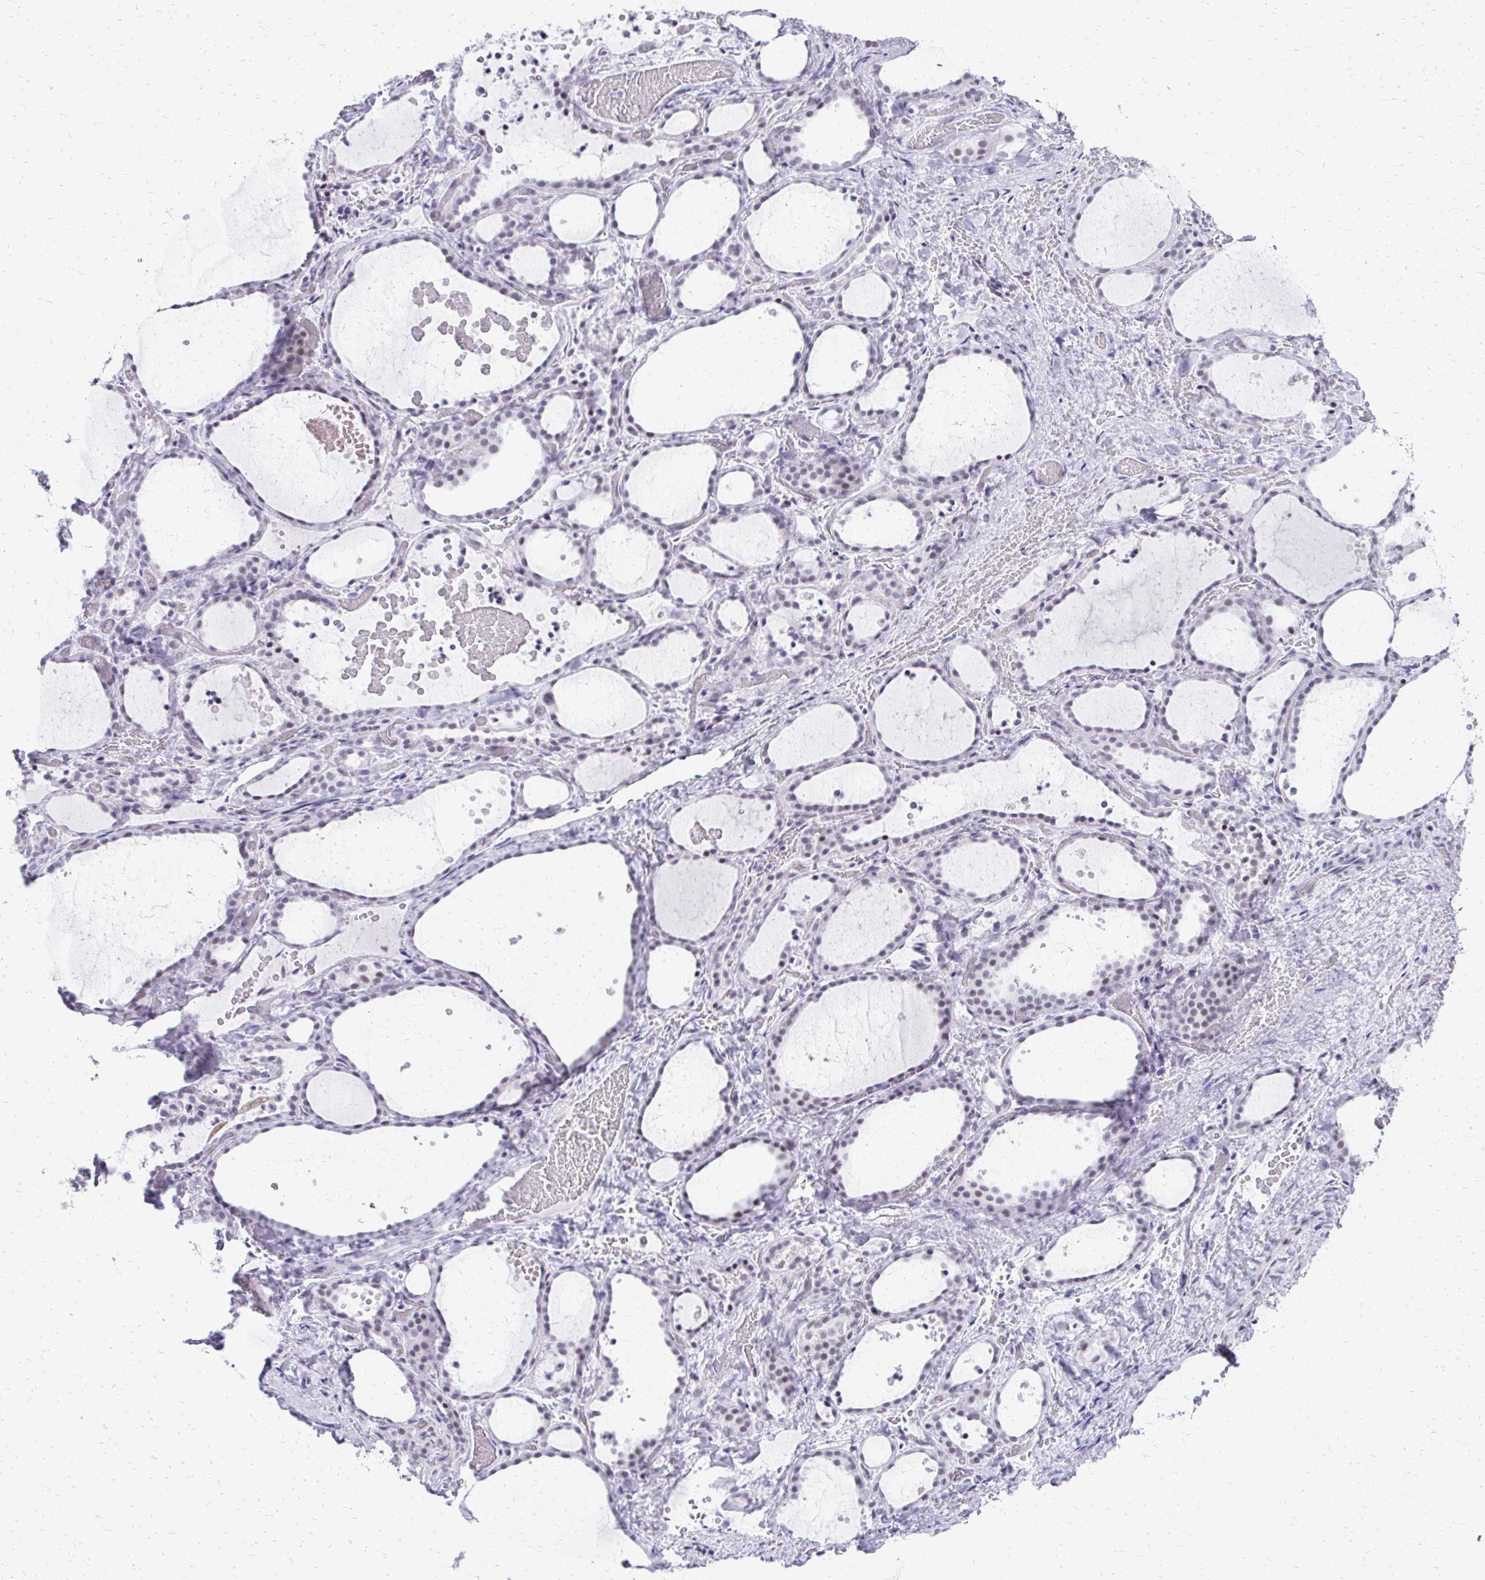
{"staining": {"intensity": "weak", "quantity": "25%-75%", "location": "nuclear"}, "tissue": "thyroid gland", "cell_type": "Glandular cells", "image_type": "normal", "snomed": [{"axis": "morphology", "description": "Normal tissue, NOS"}, {"axis": "topography", "description": "Thyroid gland"}], "caption": "Immunohistochemistry (IHC) (DAB (3,3'-diaminobenzidine)) staining of normal human thyroid gland shows weak nuclear protein positivity in about 25%-75% of glandular cells.", "gene": "SS18", "patient": {"sex": "female", "age": 36}}